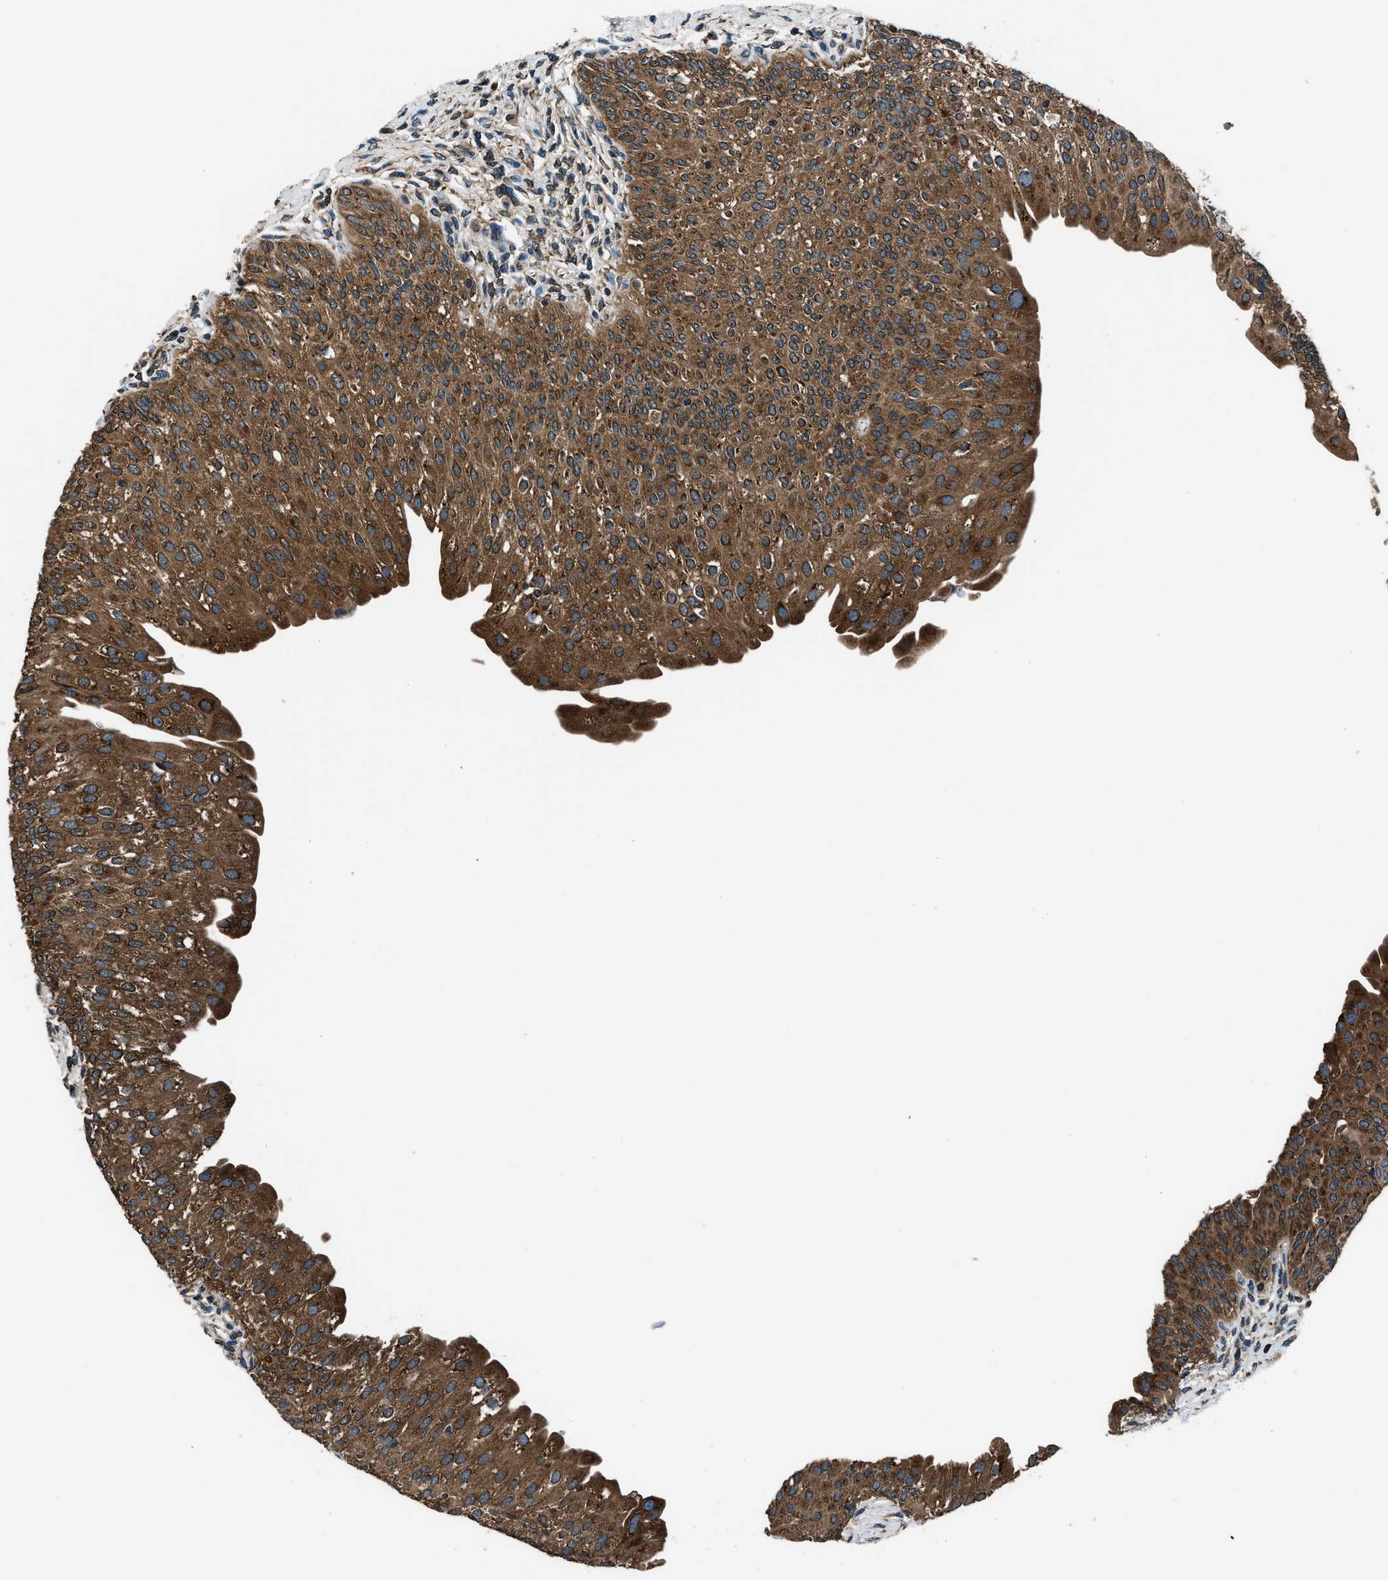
{"staining": {"intensity": "strong", "quantity": ">75%", "location": "cytoplasmic/membranous"}, "tissue": "urinary bladder", "cell_type": "Urothelial cells", "image_type": "normal", "snomed": [{"axis": "morphology", "description": "Normal tissue, NOS"}, {"axis": "topography", "description": "Urinary bladder"}], "caption": "Urothelial cells demonstrate high levels of strong cytoplasmic/membranous positivity in about >75% of cells in unremarkable urinary bladder. (DAB IHC with brightfield microscopy, high magnification).", "gene": "ARFGAP2", "patient": {"sex": "male", "age": 46}}